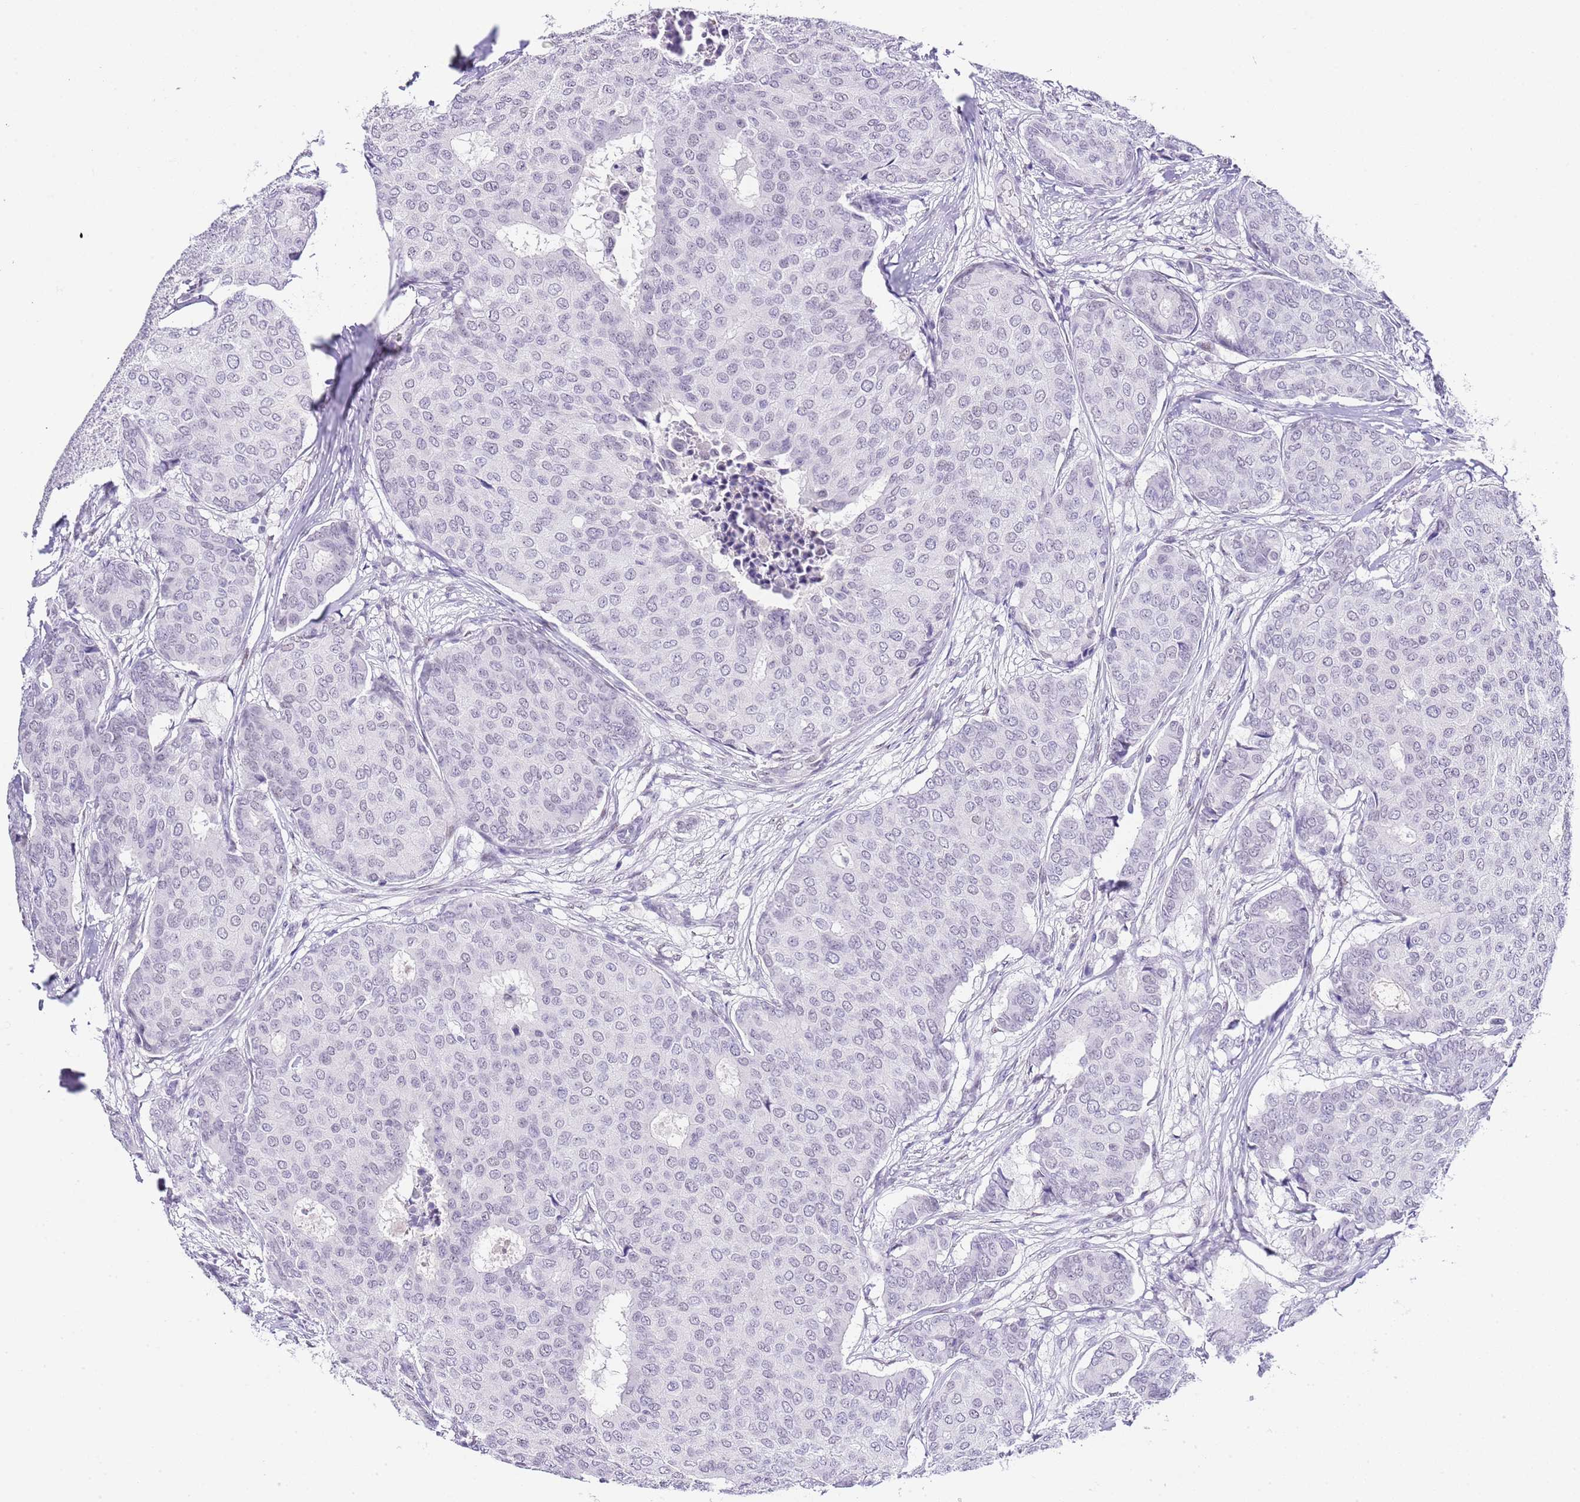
{"staining": {"intensity": "negative", "quantity": "none", "location": "none"}, "tissue": "breast cancer", "cell_type": "Tumor cells", "image_type": "cancer", "snomed": [{"axis": "morphology", "description": "Duct carcinoma"}, {"axis": "topography", "description": "Breast"}], "caption": "This is an immunohistochemistry (IHC) image of human breast cancer. There is no expression in tumor cells.", "gene": "NOP56", "patient": {"sex": "female", "age": 75}}